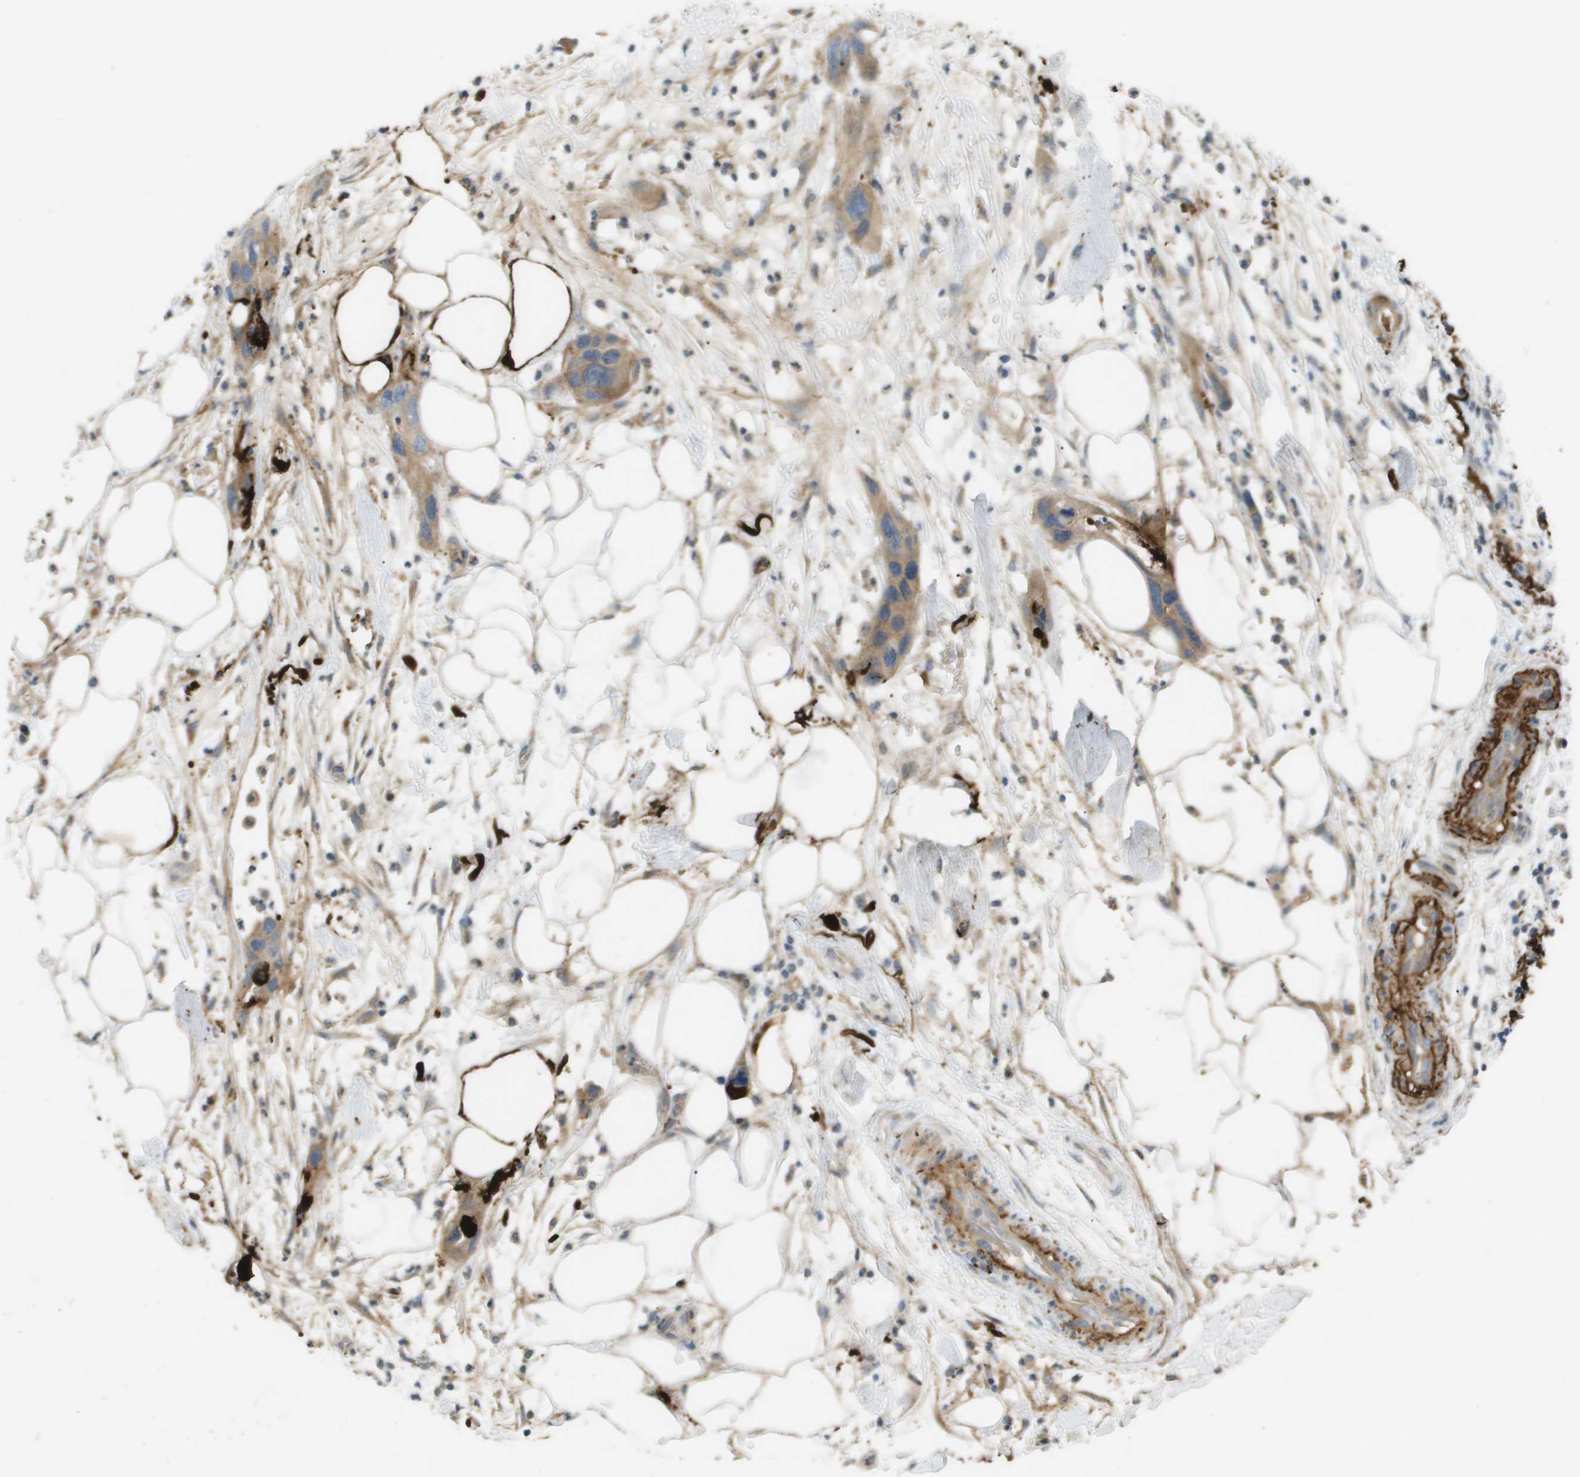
{"staining": {"intensity": "weak", "quantity": ">75%", "location": "cytoplasmic/membranous"}, "tissue": "pancreatic cancer", "cell_type": "Tumor cells", "image_type": "cancer", "snomed": [{"axis": "morphology", "description": "Adenocarcinoma, NOS"}, {"axis": "topography", "description": "Pancreas"}], "caption": "Pancreatic cancer (adenocarcinoma) stained with immunohistochemistry (IHC) demonstrates weak cytoplasmic/membranous staining in approximately >75% of tumor cells.", "gene": "VTN", "patient": {"sex": "female", "age": 71}}